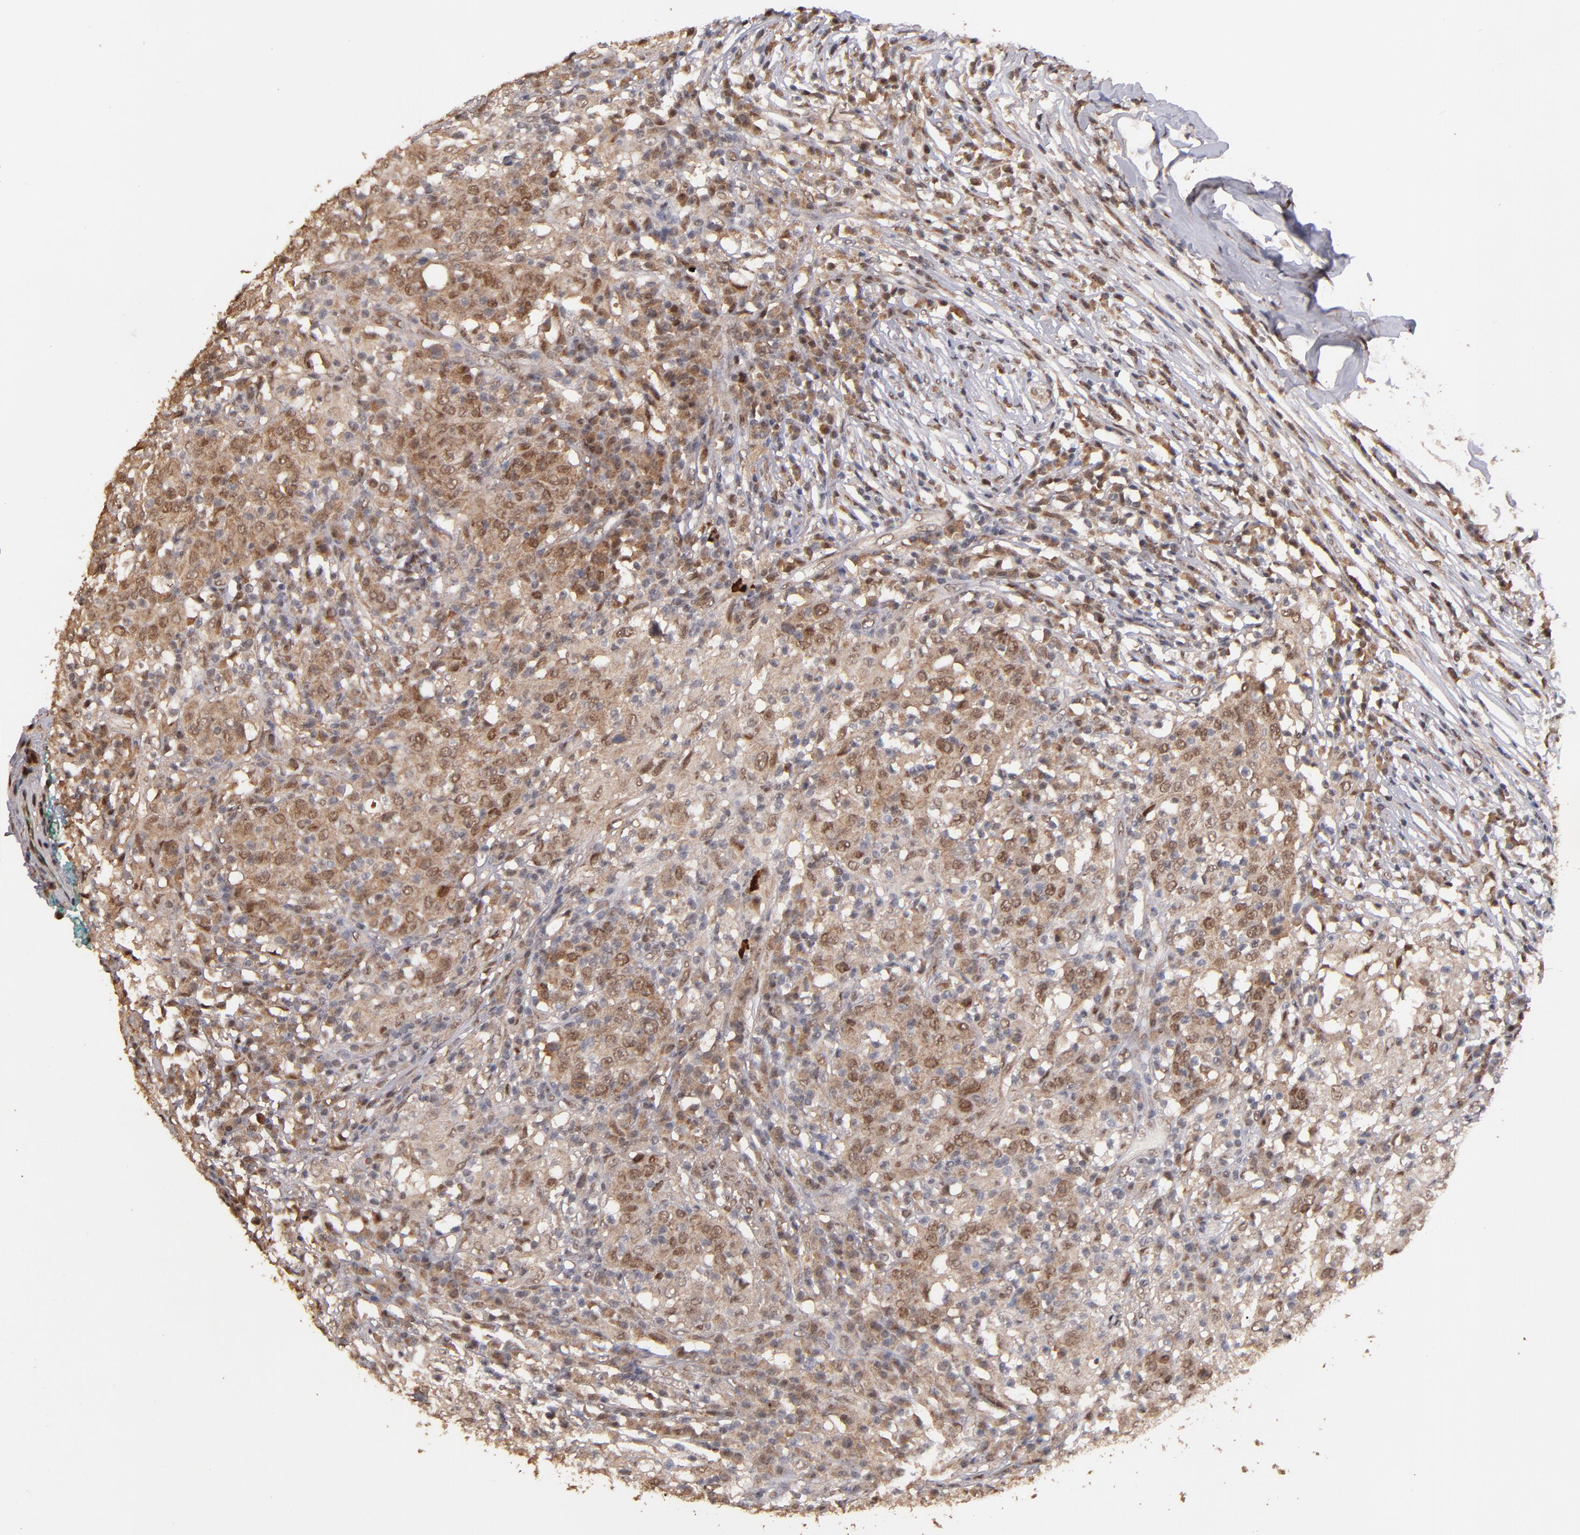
{"staining": {"intensity": "moderate", "quantity": ">75%", "location": "cytoplasmic/membranous,nuclear"}, "tissue": "head and neck cancer", "cell_type": "Tumor cells", "image_type": "cancer", "snomed": [{"axis": "morphology", "description": "Adenocarcinoma, NOS"}, {"axis": "topography", "description": "Salivary gland"}, {"axis": "topography", "description": "Head-Neck"}], "caption": "Immunohistochemistry (IHC) histopathology image of human head and neck adenocarcinoma stained for a protein (brown), which reveals medium levels of moderate cytoplasmic/membranous and nuclear staining in approximately >75% of tumor cells.", "gene": "EAPP", "patient": {"sex": "female", "age": 65}}